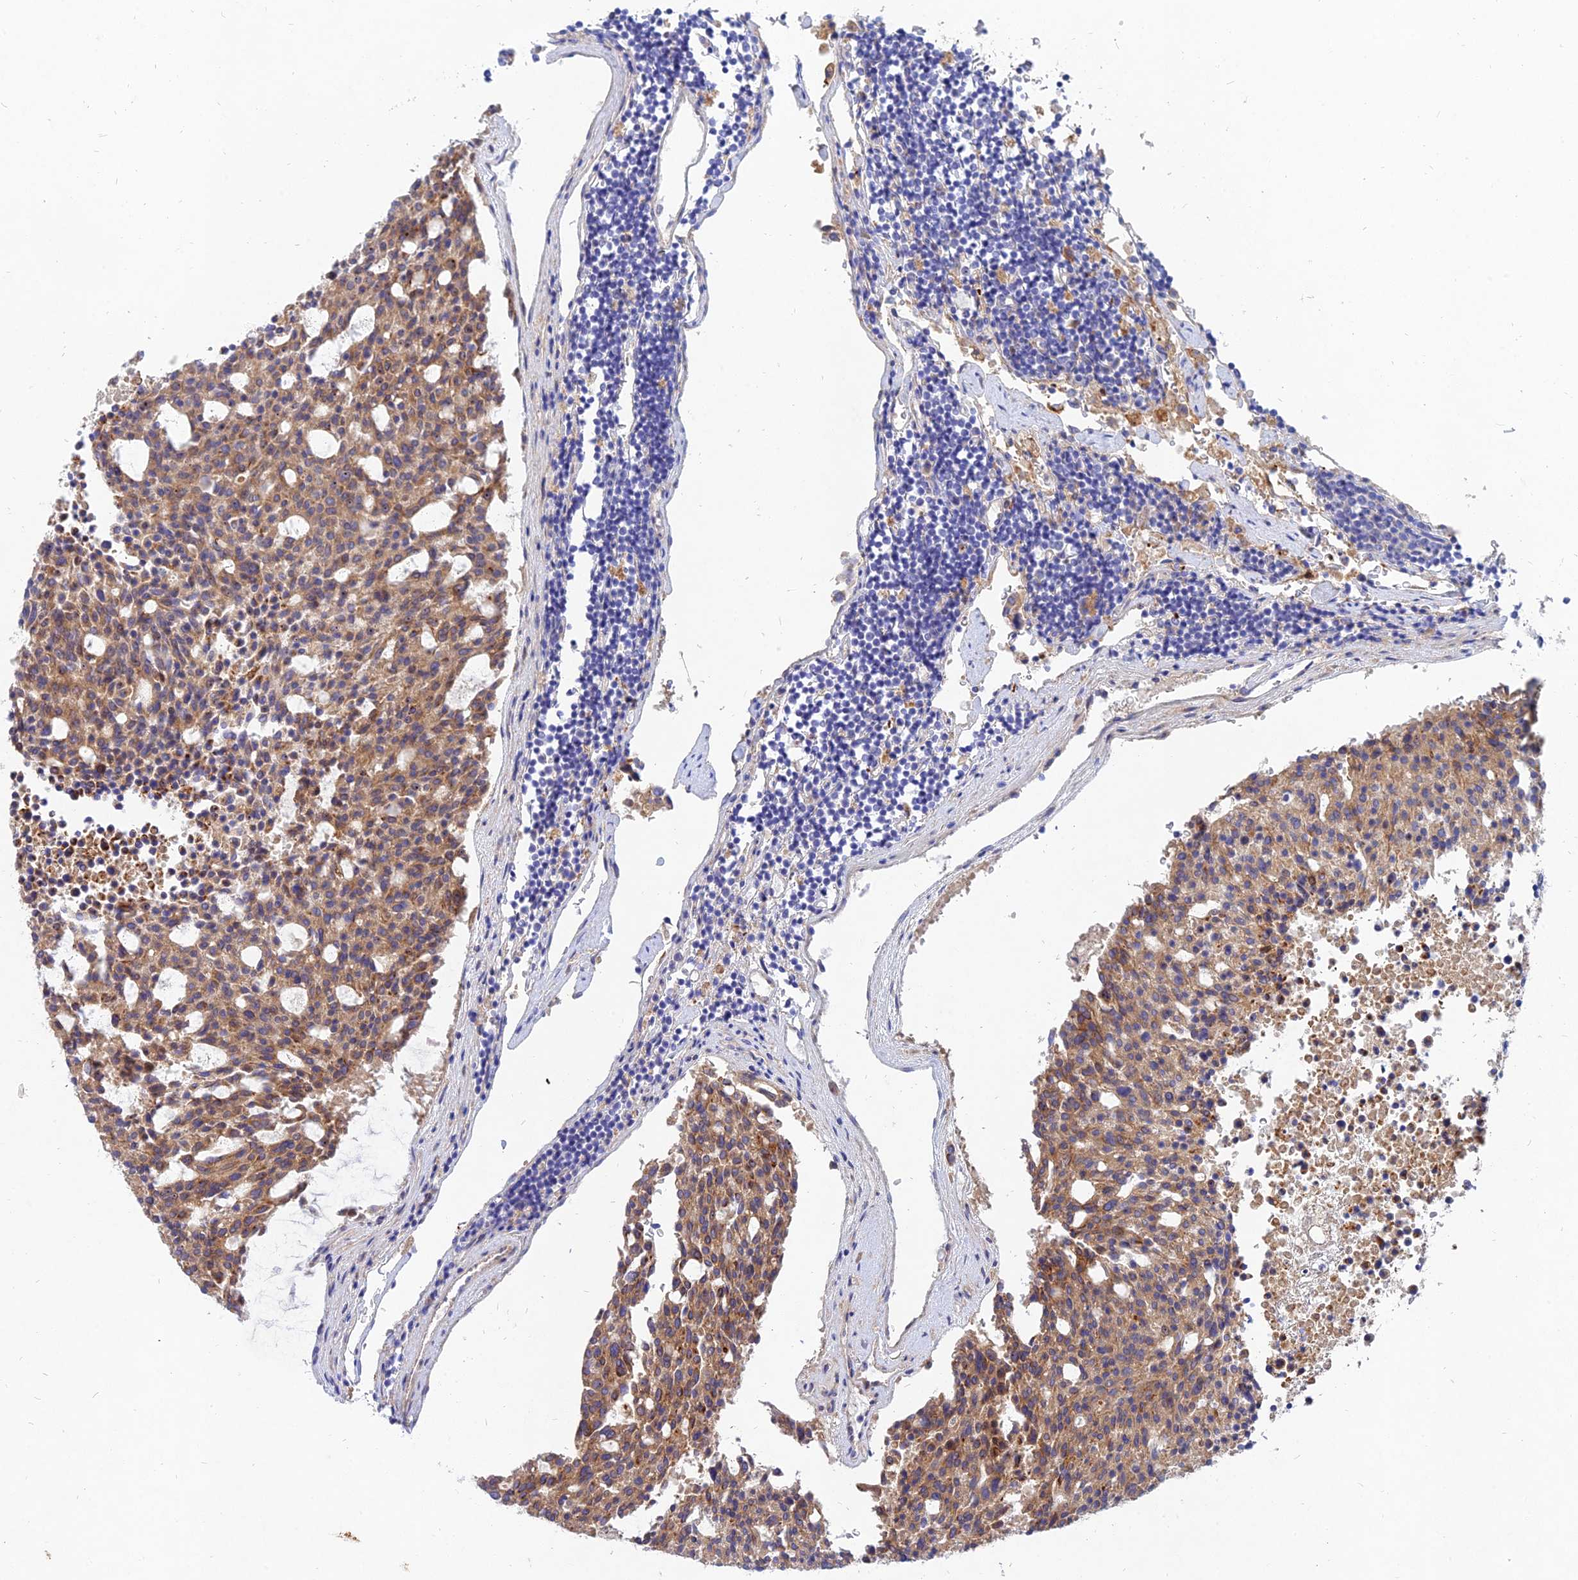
{"staining": {"intensity": "moderate", "quantity": "25%-75%", "location": "cytoplasmic/membranous"}, "tissue": "carcinoid", "cell_type": "Tumor cells", "image_type": "cancer", "snomed": [{"axis": "morphology", "description": "Carcinoid, malignant, NOS"}, {"axis": "topography", "description": "Pancreas"}], "caption": "Tumor cells display medium levels of moderate cytoplasmic/membranous expression in about 25%-75% of cells in malignant carcinoid.", "gene": "MROH1", "patient": {"sex": "female", "age": 54}}